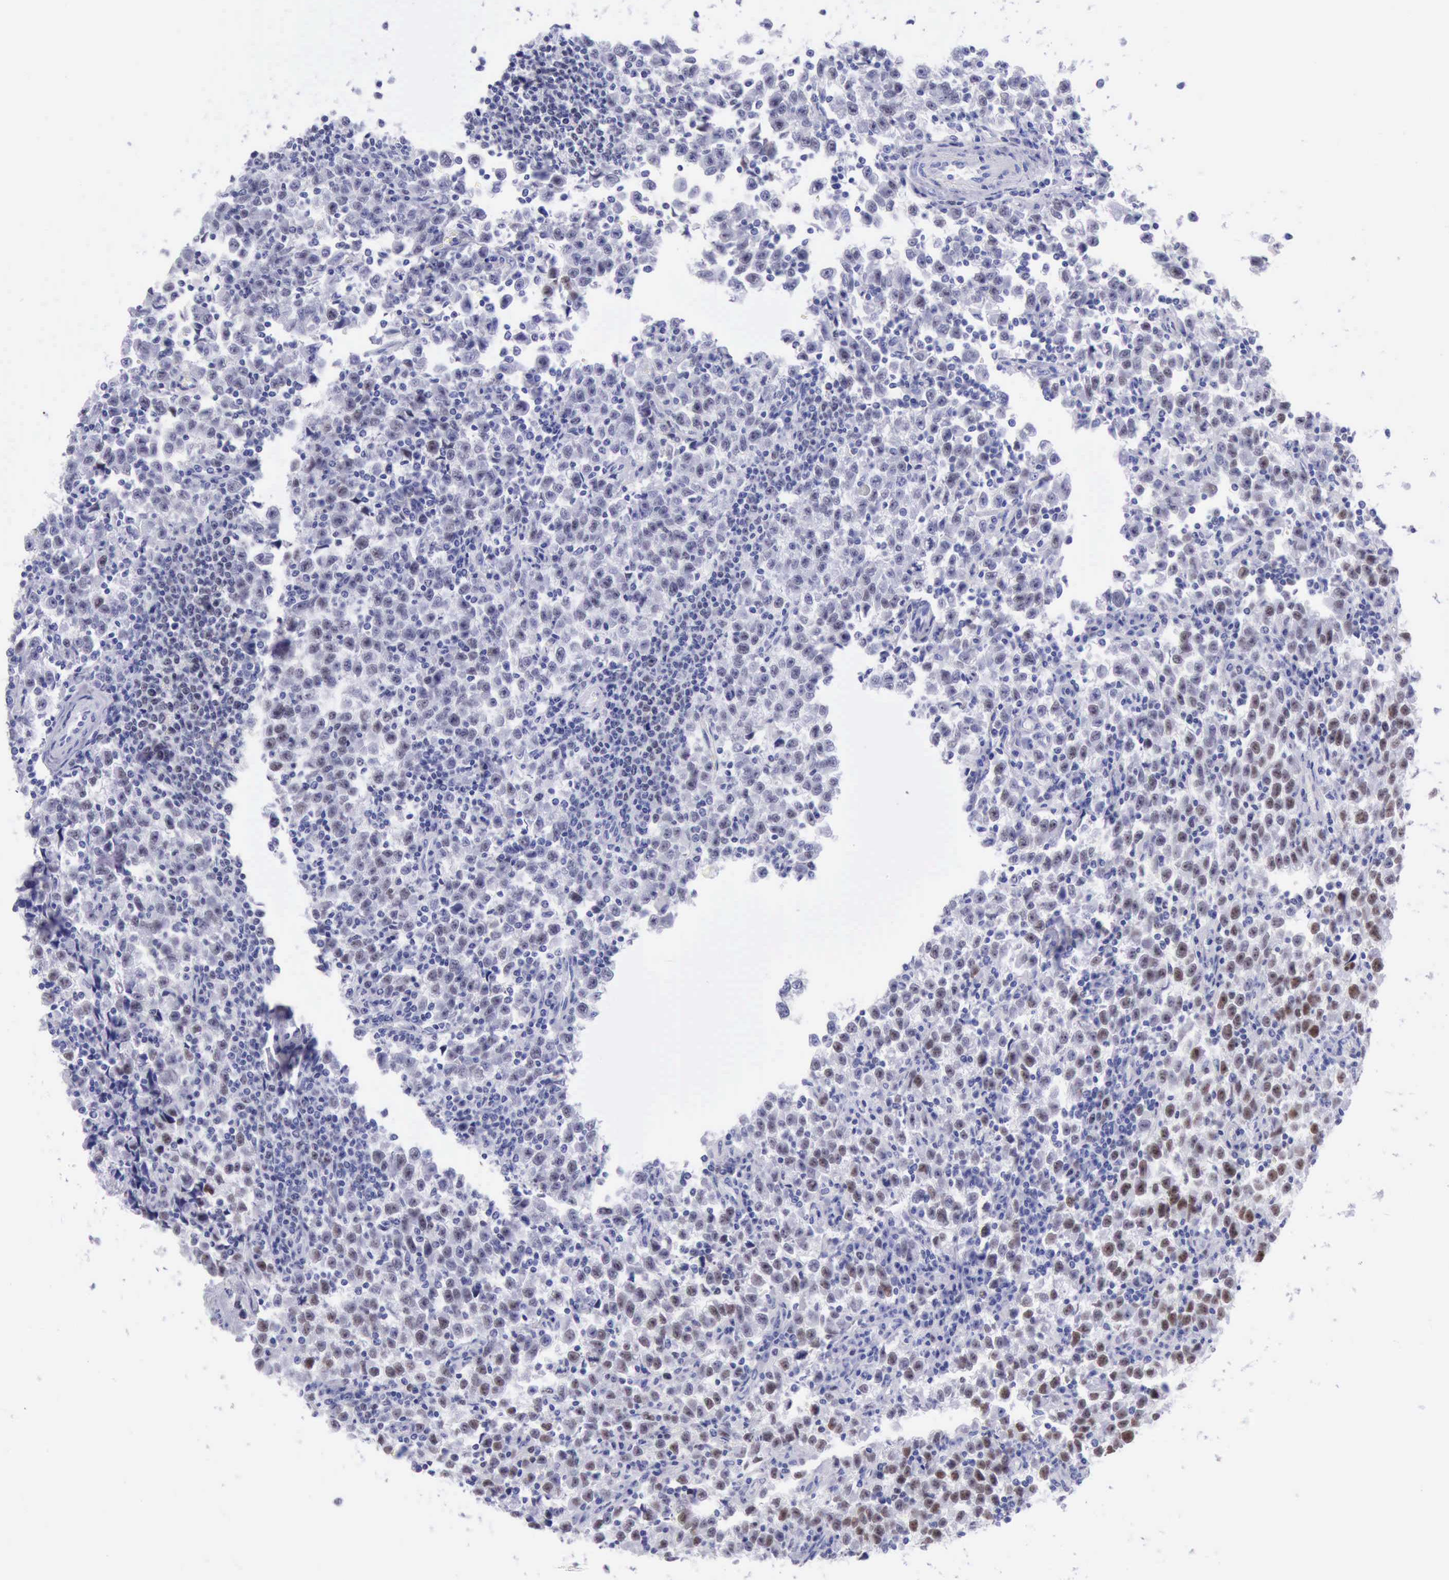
{"staining": {"intensity": "moderate", "quantity": ">75%", "location": "nuclear"}, "tissue": "testis cancer", "cell_type": "Tumor cells", "image_type": "cancer", "snomed": [{"axis": "morphology", "description": "Seminoma, NOS"}, {"axis": "topography", "description": "Testis"}], "caption": "Brown immunohistochemical staining in human testis cancer reveals moderate nuclear positivity in about >75% of tumor cells.", "gene": "MCM2", "patient": {"sex": "male", "age": 35}}